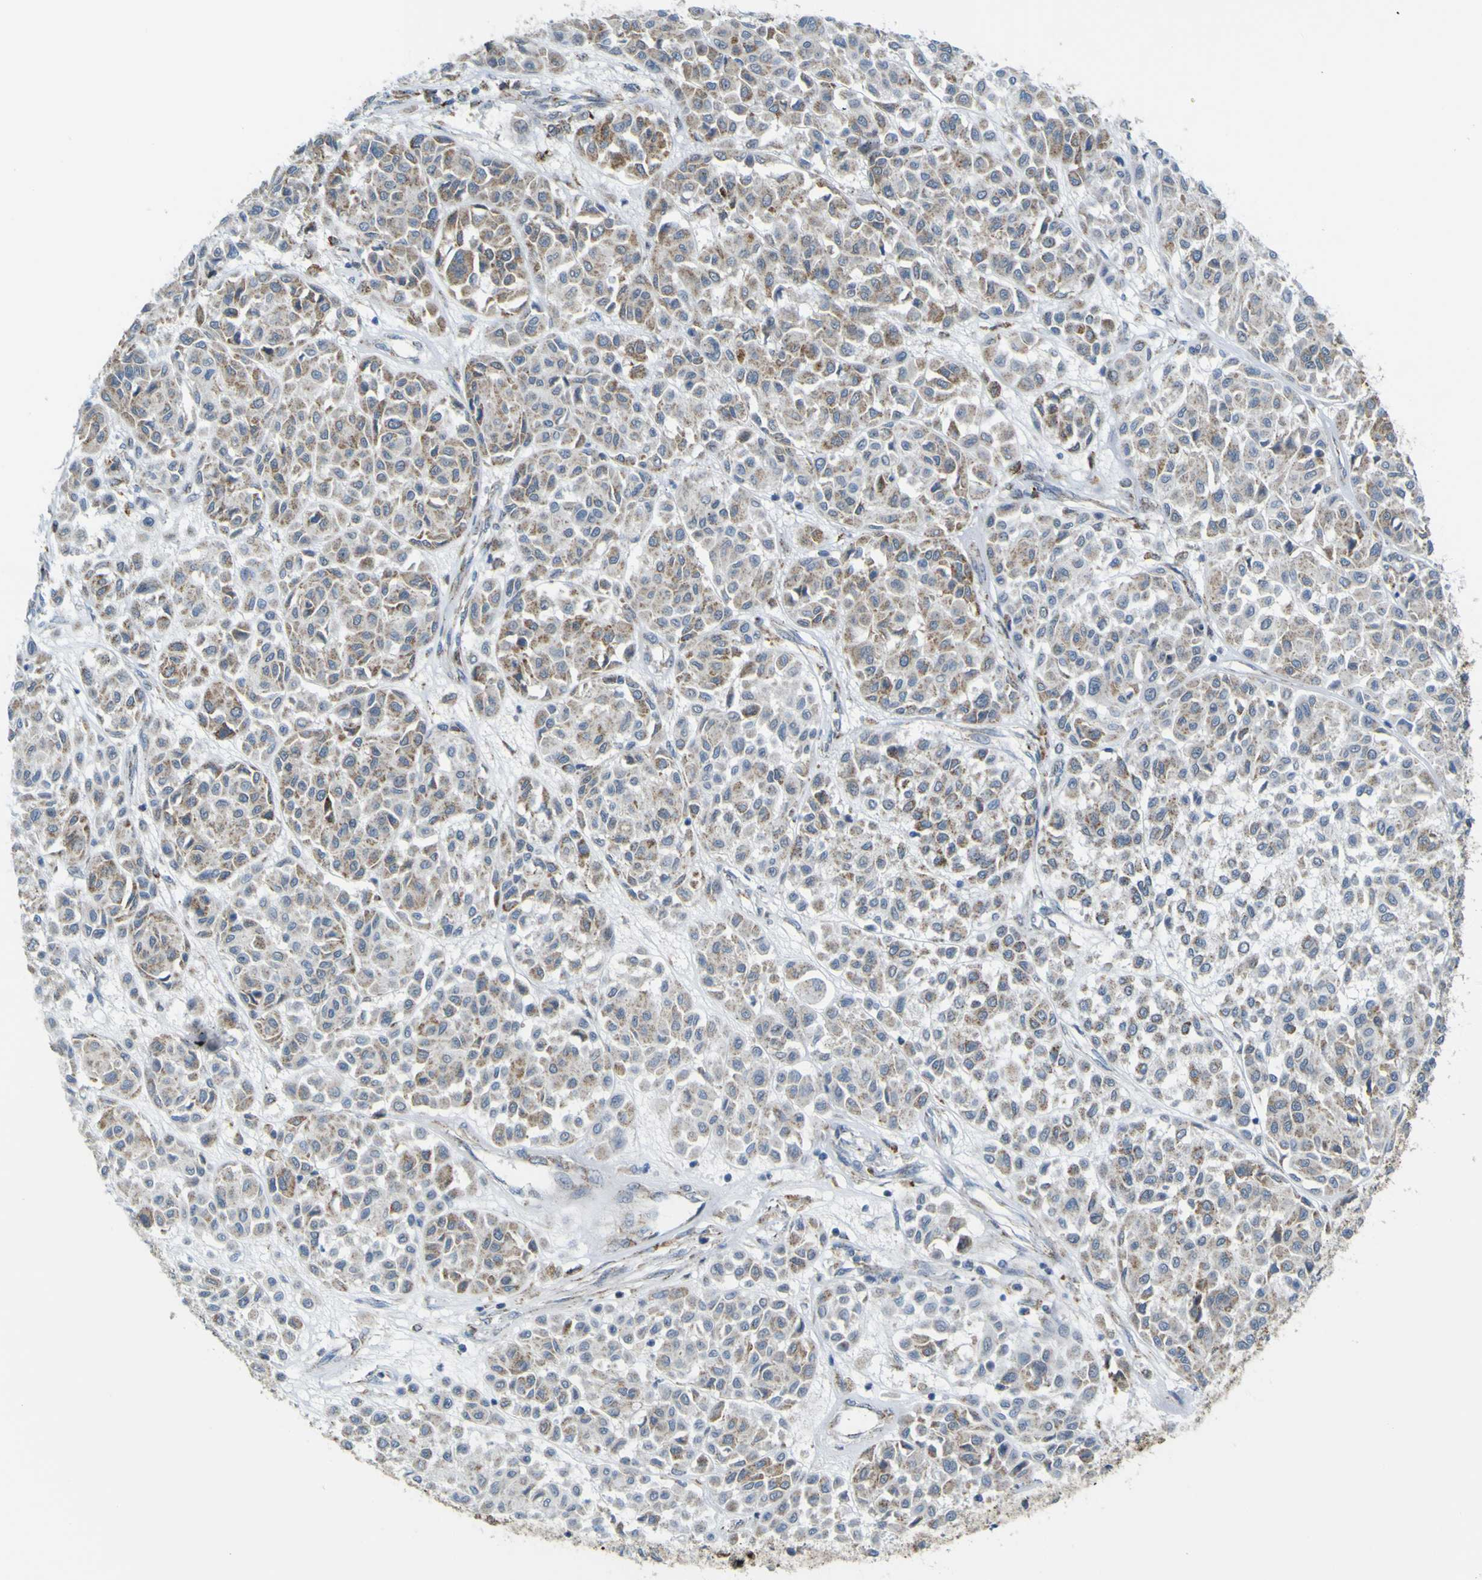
{"staining": {"intensity": "weak", "quantity": ">75%", "location": "cytoplasmic/membranous"}, "tissue": "melanoma", "cell_type": "Tumor cells", "image_type": "cancer", "snomed": [{"axis": "morphology", "description": "Malignant melanoma, Metastatic site"}, {"axis": "topography", "description": "Soft tissue"}], "caption": "Melanoma tissue exhibits weak cytoplasmic/membranous staining in approximately >75% of tumor cells", "gene": "ACBD5", "patient": {"sex": "male", "age": 41}}